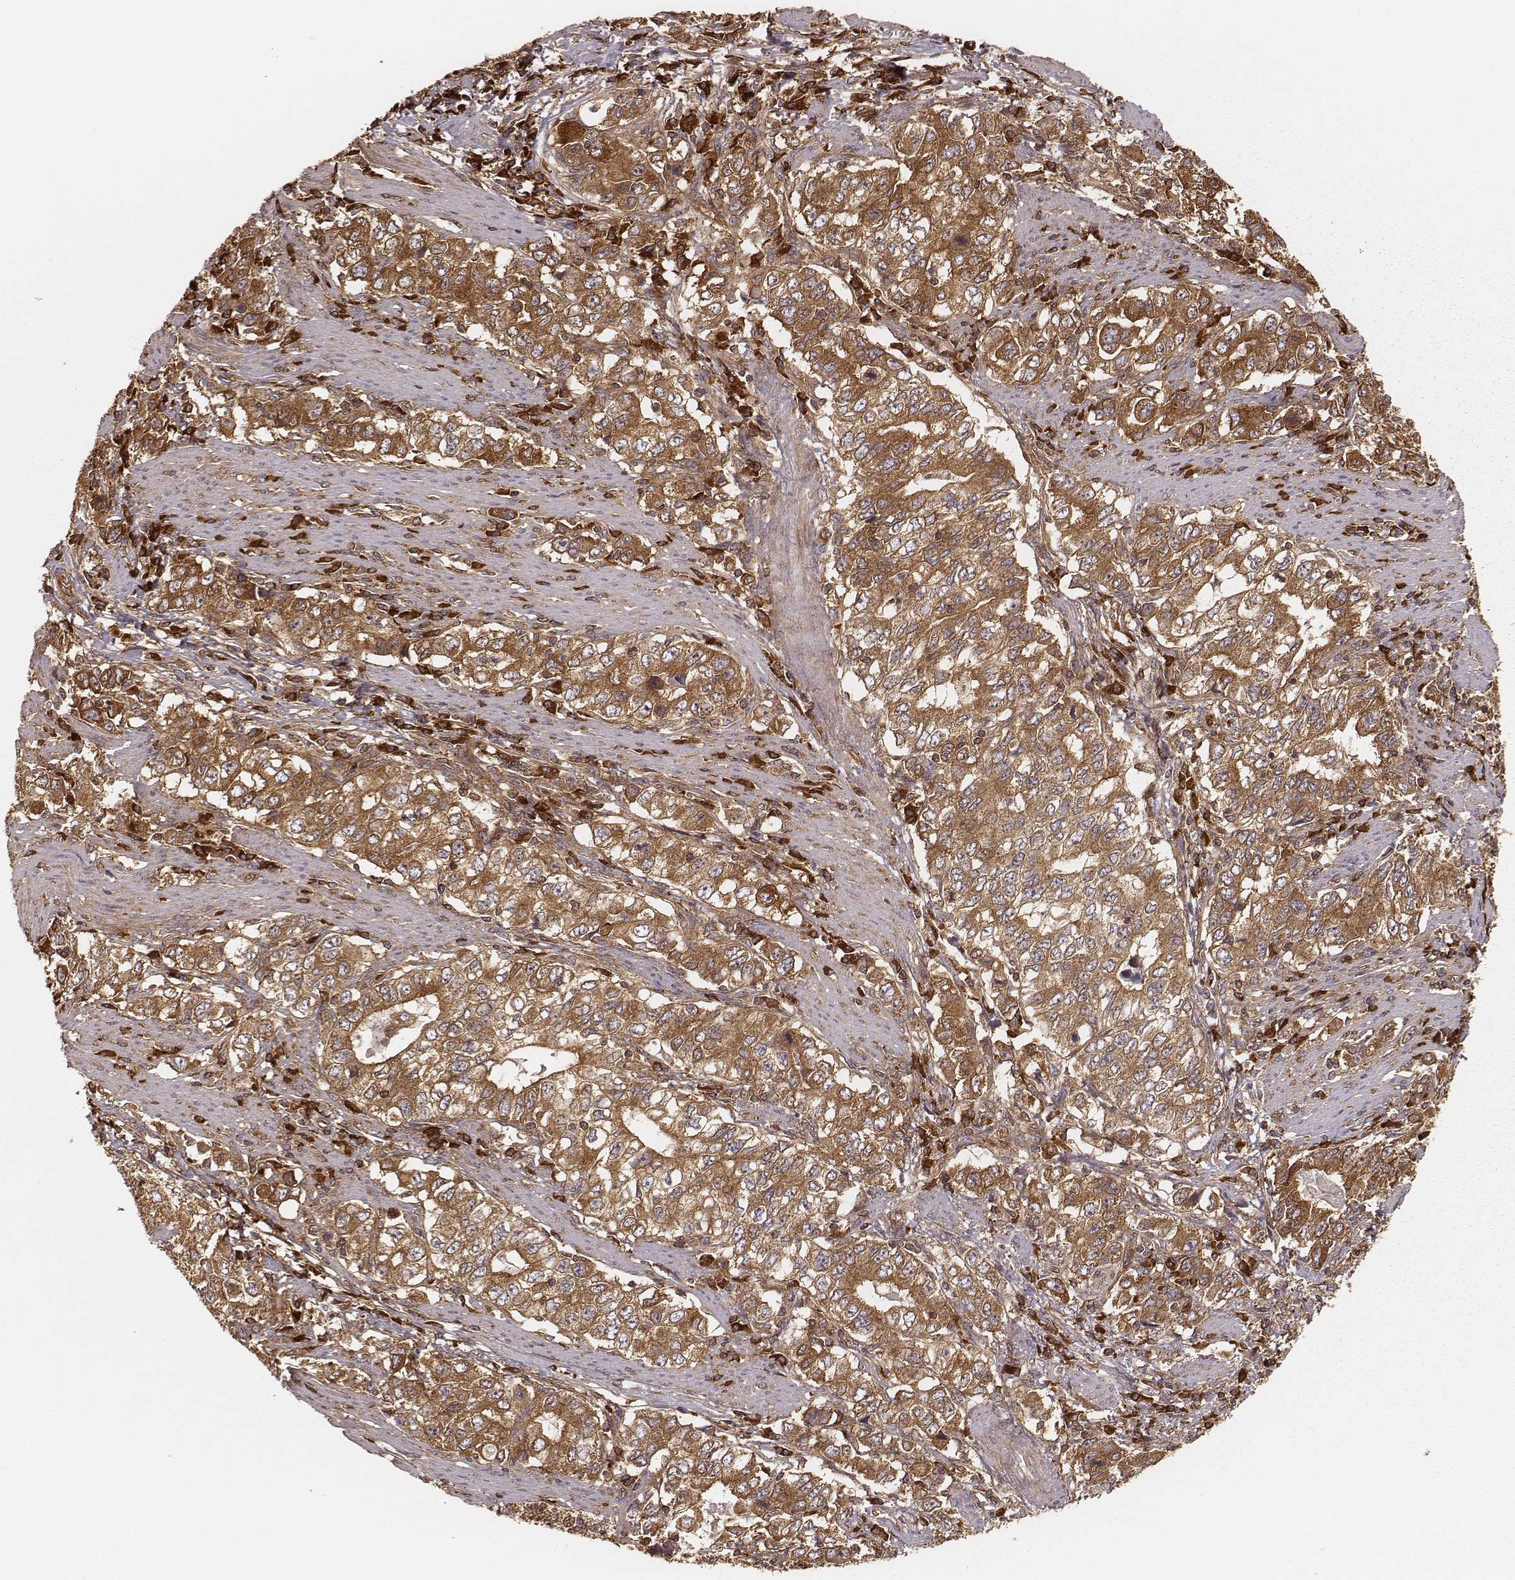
{"staining": {"intensity": "moderate", "quantity": ">75%", "location": "cytoplasmic/membranous"}, "tissue": "stomach cancer", "cell_type": "Tumor cells", "image_type": "cancer", "snomed": [{"axis": "morphology", "description": "Adenocarcinoma, NOS"}, {"axis": "topography", "description": "Stomach, lower"}], "caption": "Human stomach cancer (adenocarcinoma) stained for a protein (brown) displays moderate cytoplasmic/membranous positive staining in about >75% of tumor cells.", "gene": "CARS1", "patient": {"sex": "female", "age": 72}}